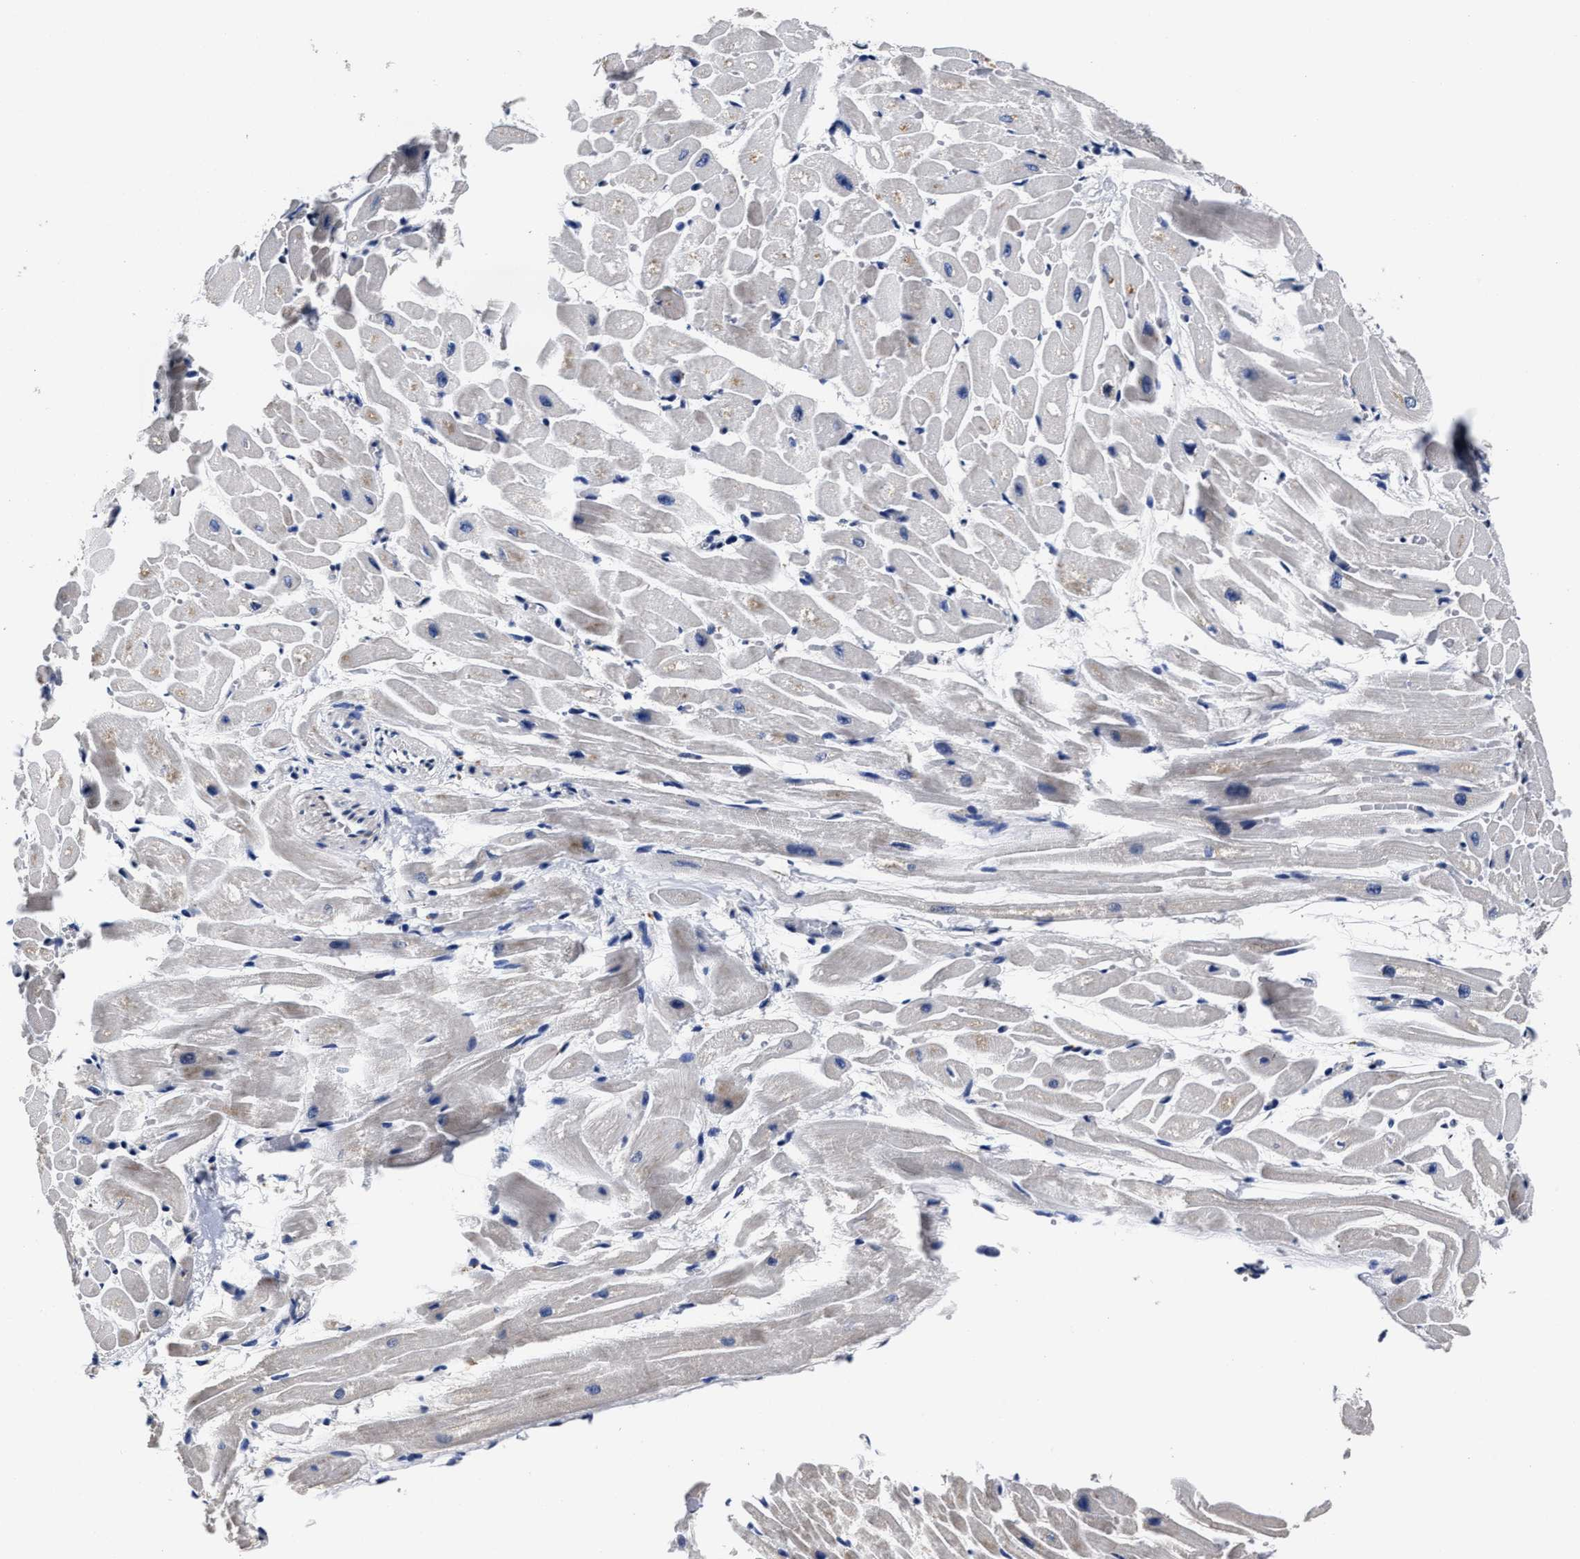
{"staining": {"intensity": "weak", "quantity": "<25%", "location": "cytoplasmic/membranous"}, "tissue": "heart muscle", "cell_type": "Cardiomyocytes", "image_type": "normal", "snomed": [{"axis": "morphology", "description": "Normal tissue, NOS"}, {"axis": "topography", "description": "Heart"}], "caption": "An IHC micrograph of normal heart muscle is shown. There is no staining in cardiomyocytes of heart muscle.", "gene": "OLFML2A", "patient": {"sex": "male", "age": 45}}